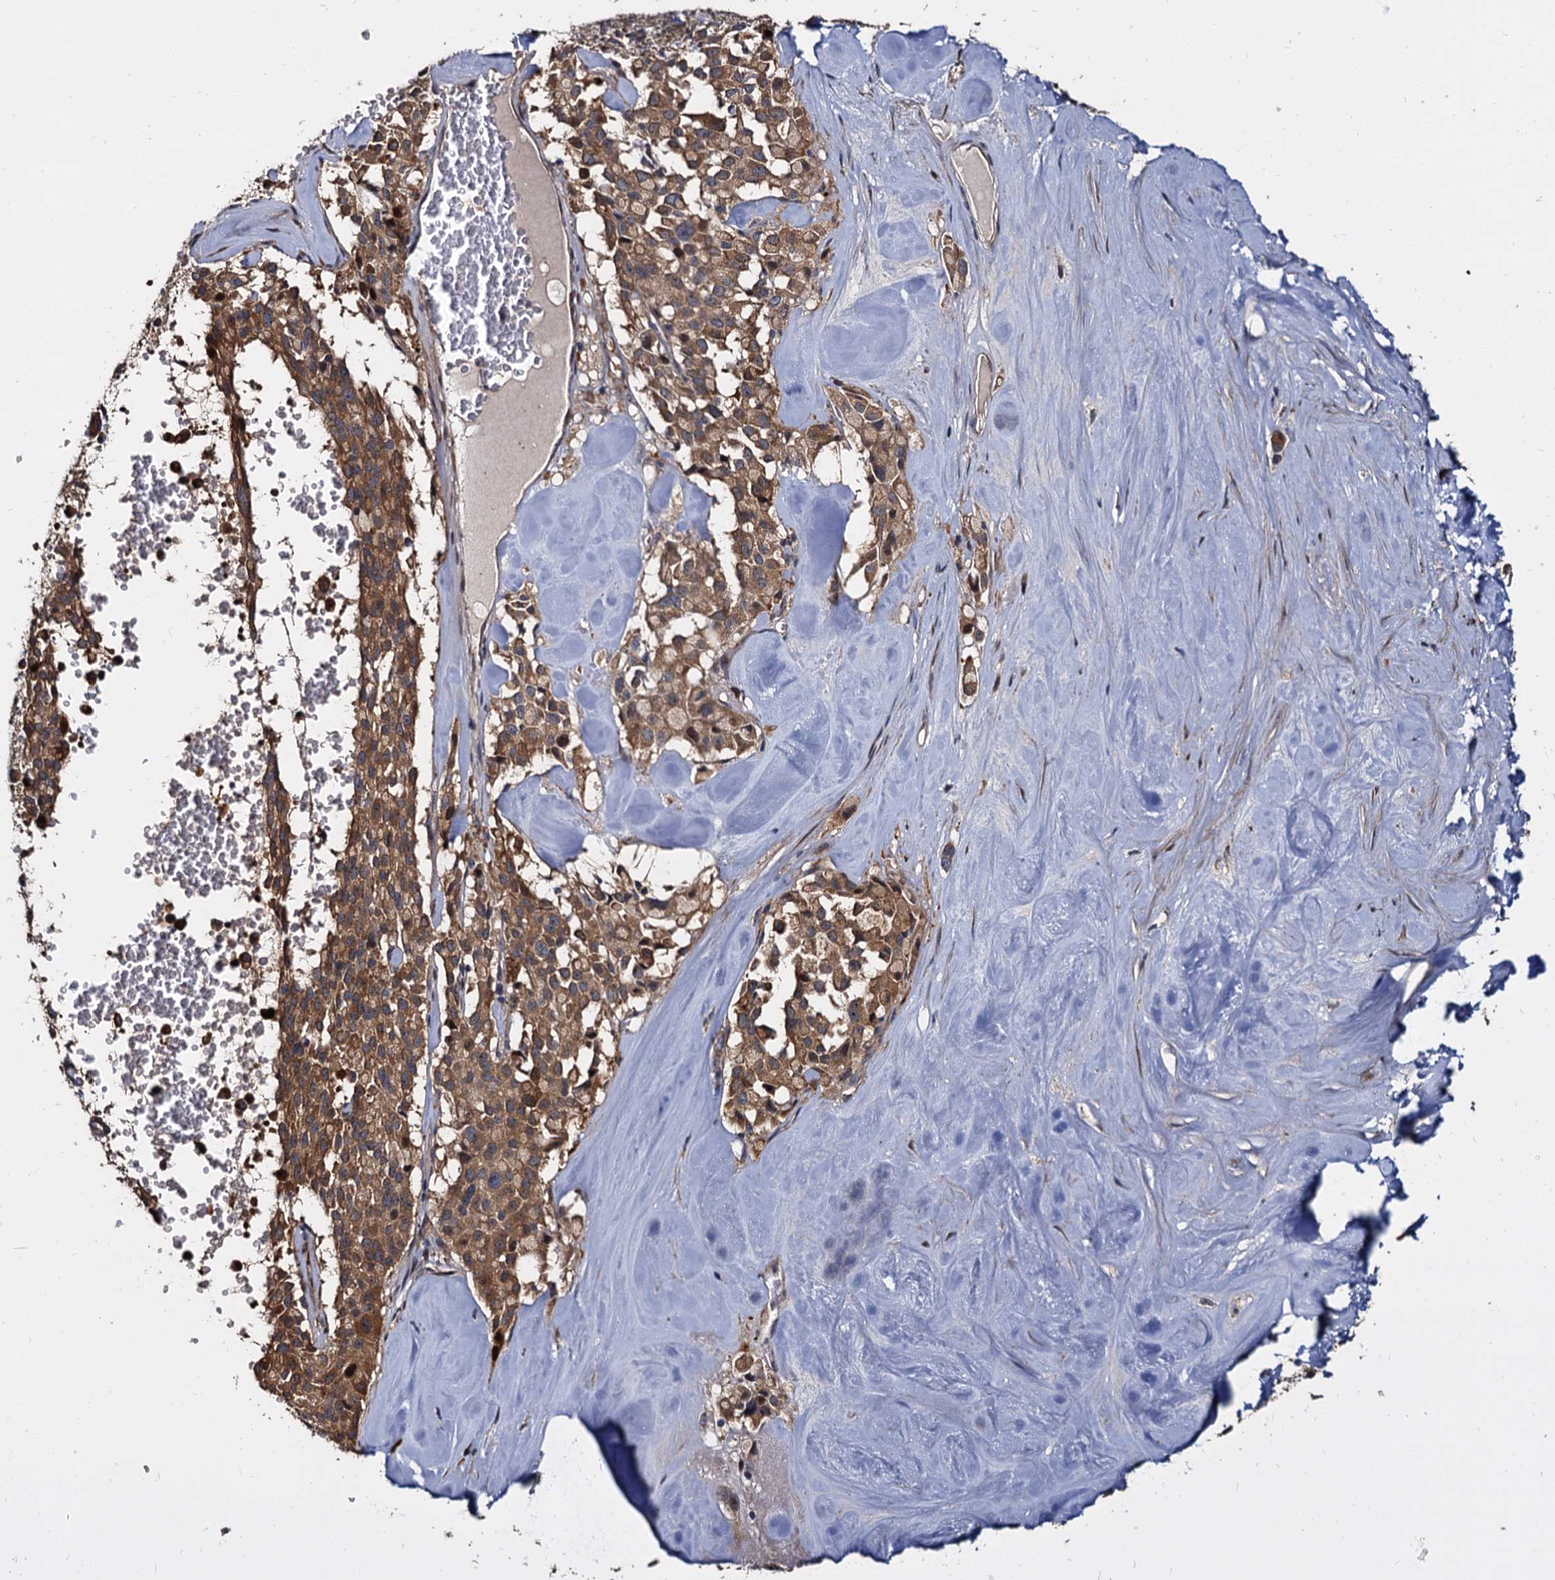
{"staining": {"intensity": "moderate", "quantity": ">75%", "location": "cytoplasmic/membranous"}, "tissue": "pancreatic cancer", "cell_type": "Tumor cells", "image_type": "cancer", "snomed": [{"axis": "morphology", "description": "Adenocarcinoma, NOS"}, {"axis": "topography", "description": "Pancreas"}], "caption": "An IHC photomicrograph of neoplastic tissue is shown. Protein staining in brown labels moderate cytoplasmic/membranous positivity in pancreatic adenocarcinoma within tumor cells.", "gene": "WWC3", "patient": {"sex": "male", "age": 65}}